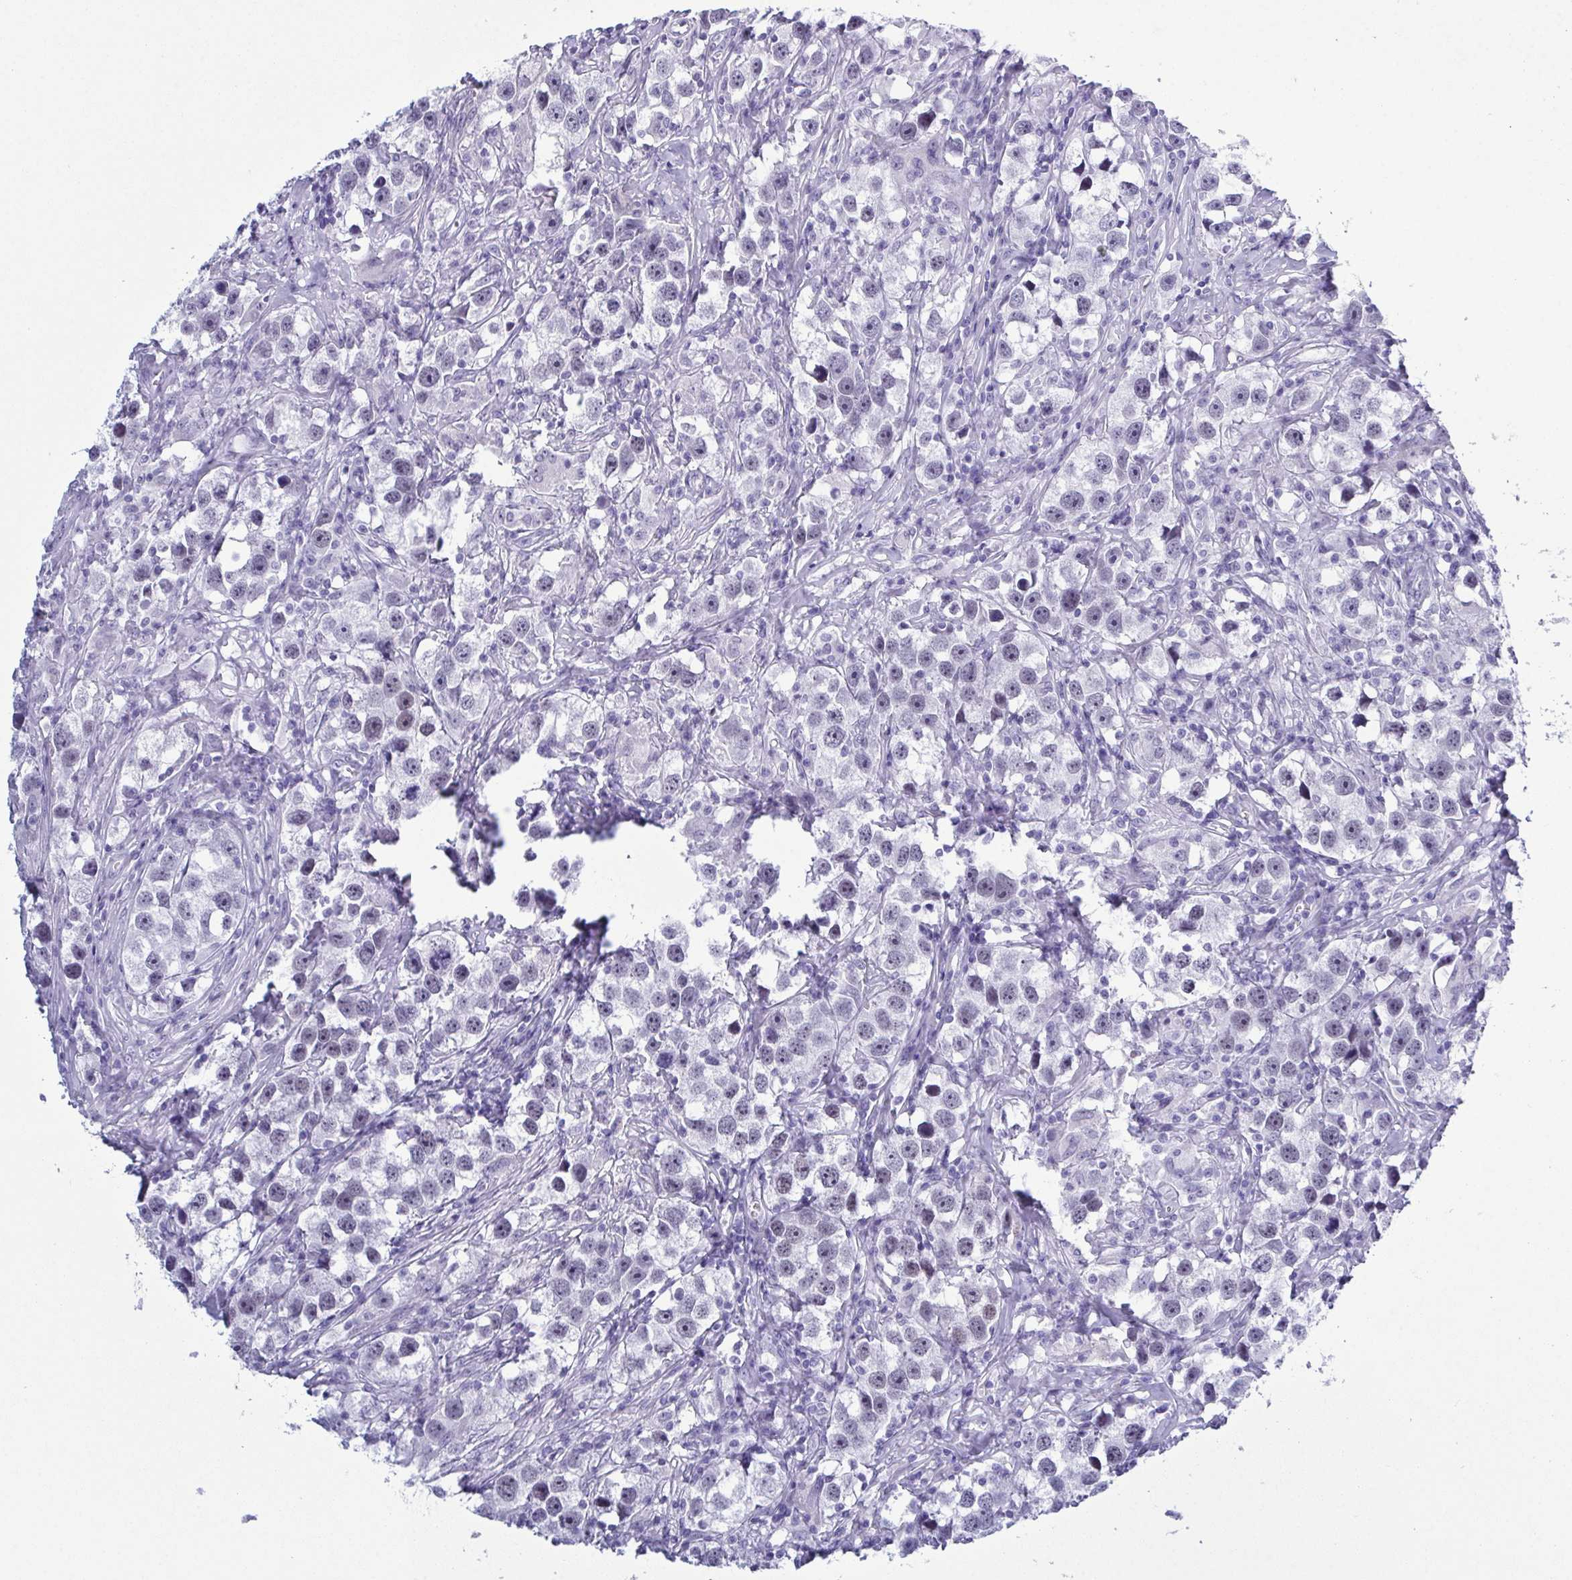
{"staining": {"intensity": "negative", "quantity": "none", "location": "none"}, "tissue": "testis cancer", "cell_type": "Tumor cells", "image_type": "cancer", "snomed": [{"axis": "morphology", "description": "Seminoma, NOS"}, {"axis": "topography", "description": "Testis"}], "caption": "Tumor cells are negative for protein expression in human seminoma (testis).", "gene": "SUGP2", "patient": {"sex": "male", "age": 49}}